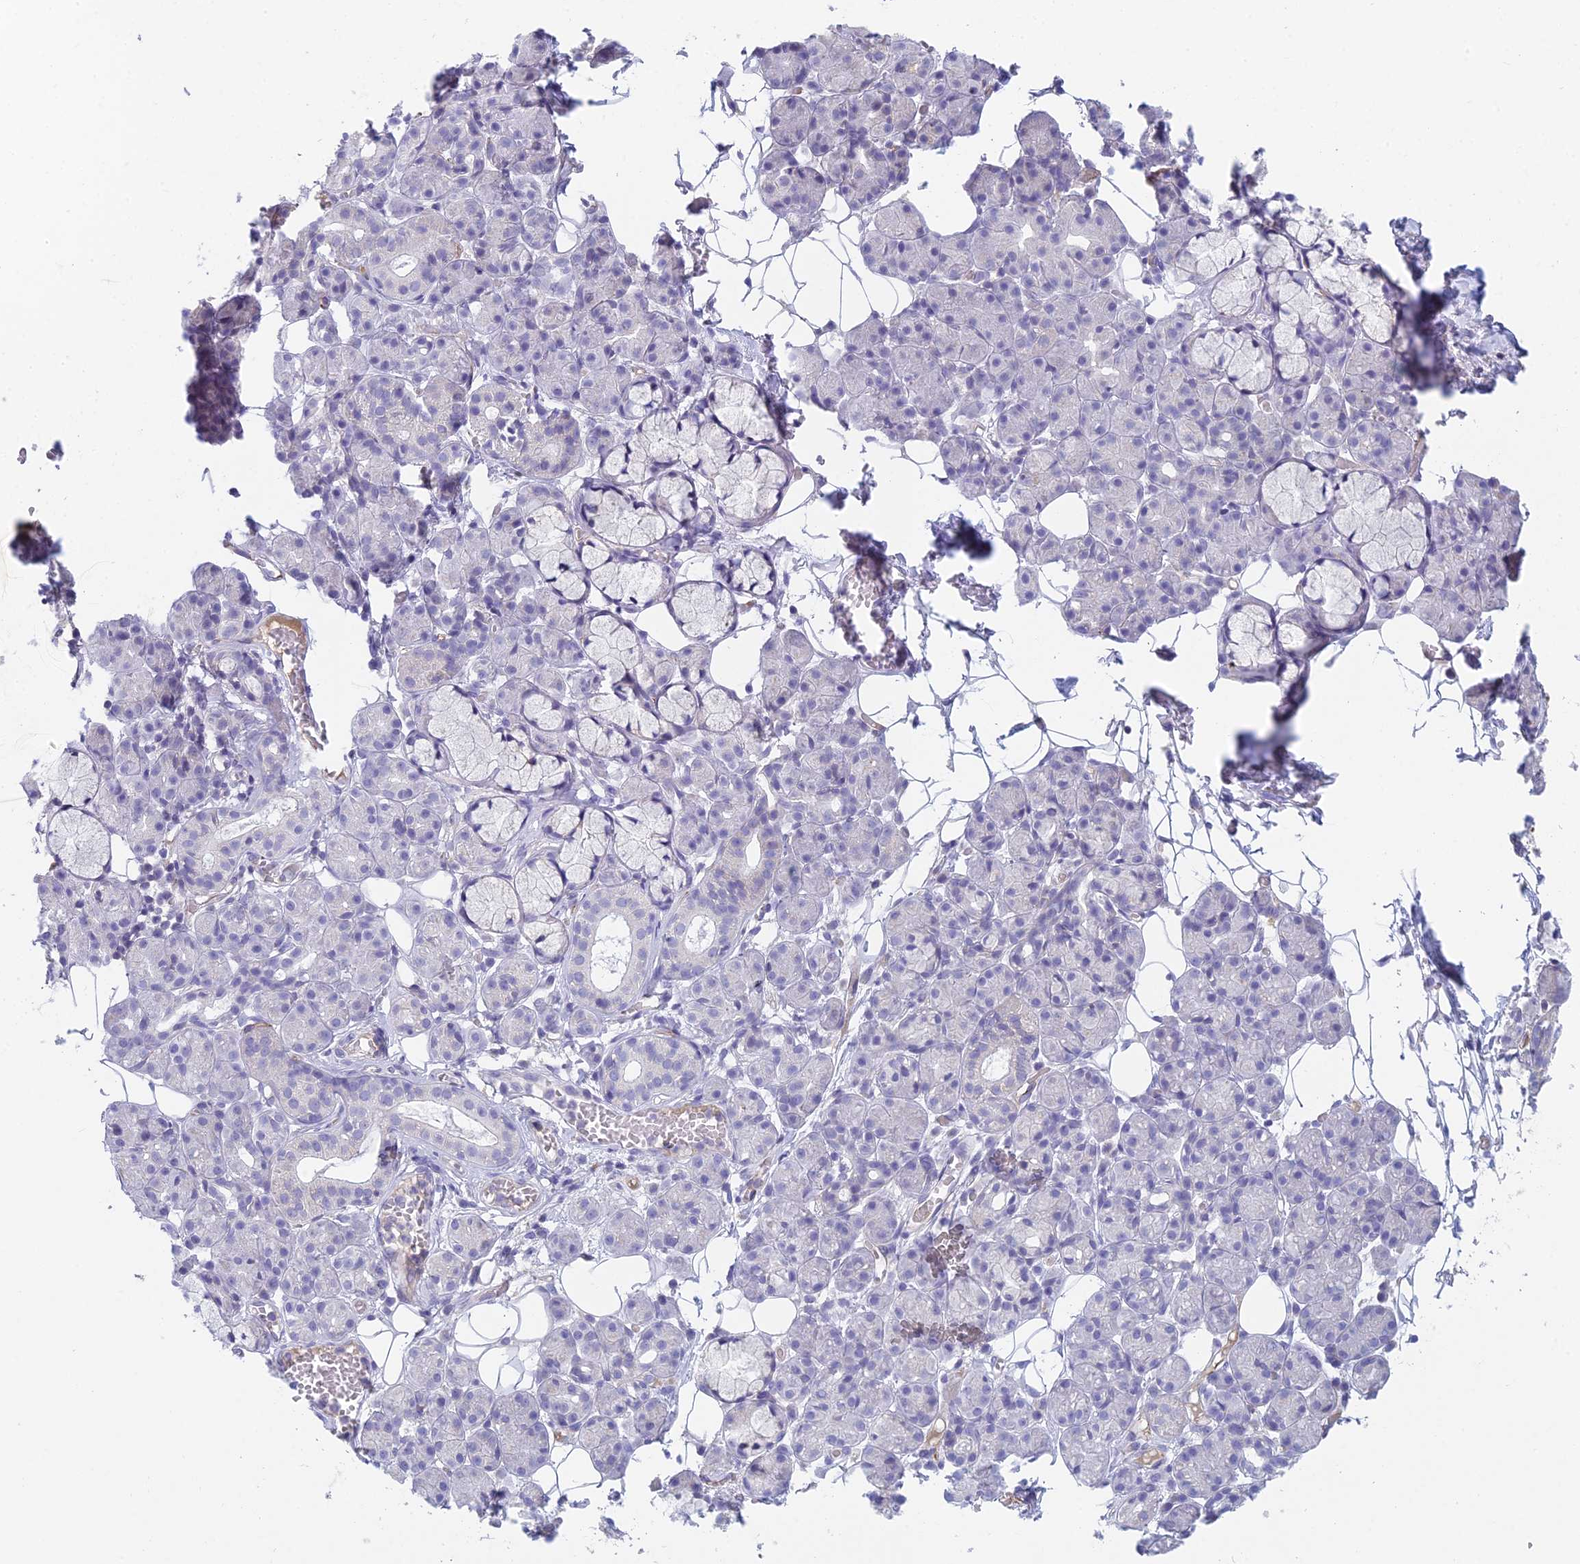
{"staining": {"intensity": "negative", "quantity": "none", "location": "none"}, "tissue": "salivary gland", "cell_type": "Glandular cells", "image_type": "normal", "snomed": [{"axis": "morphology", "description": "Normal tissue, NOS"}, {"axis": "topography", "description": "Salivary gland"}], "caption": "This is an IHC image of benign salivary gland. There is no staining in glandular cells.", "gene": "FERD3L", "patient": {"sex": "male", "age": 63}}